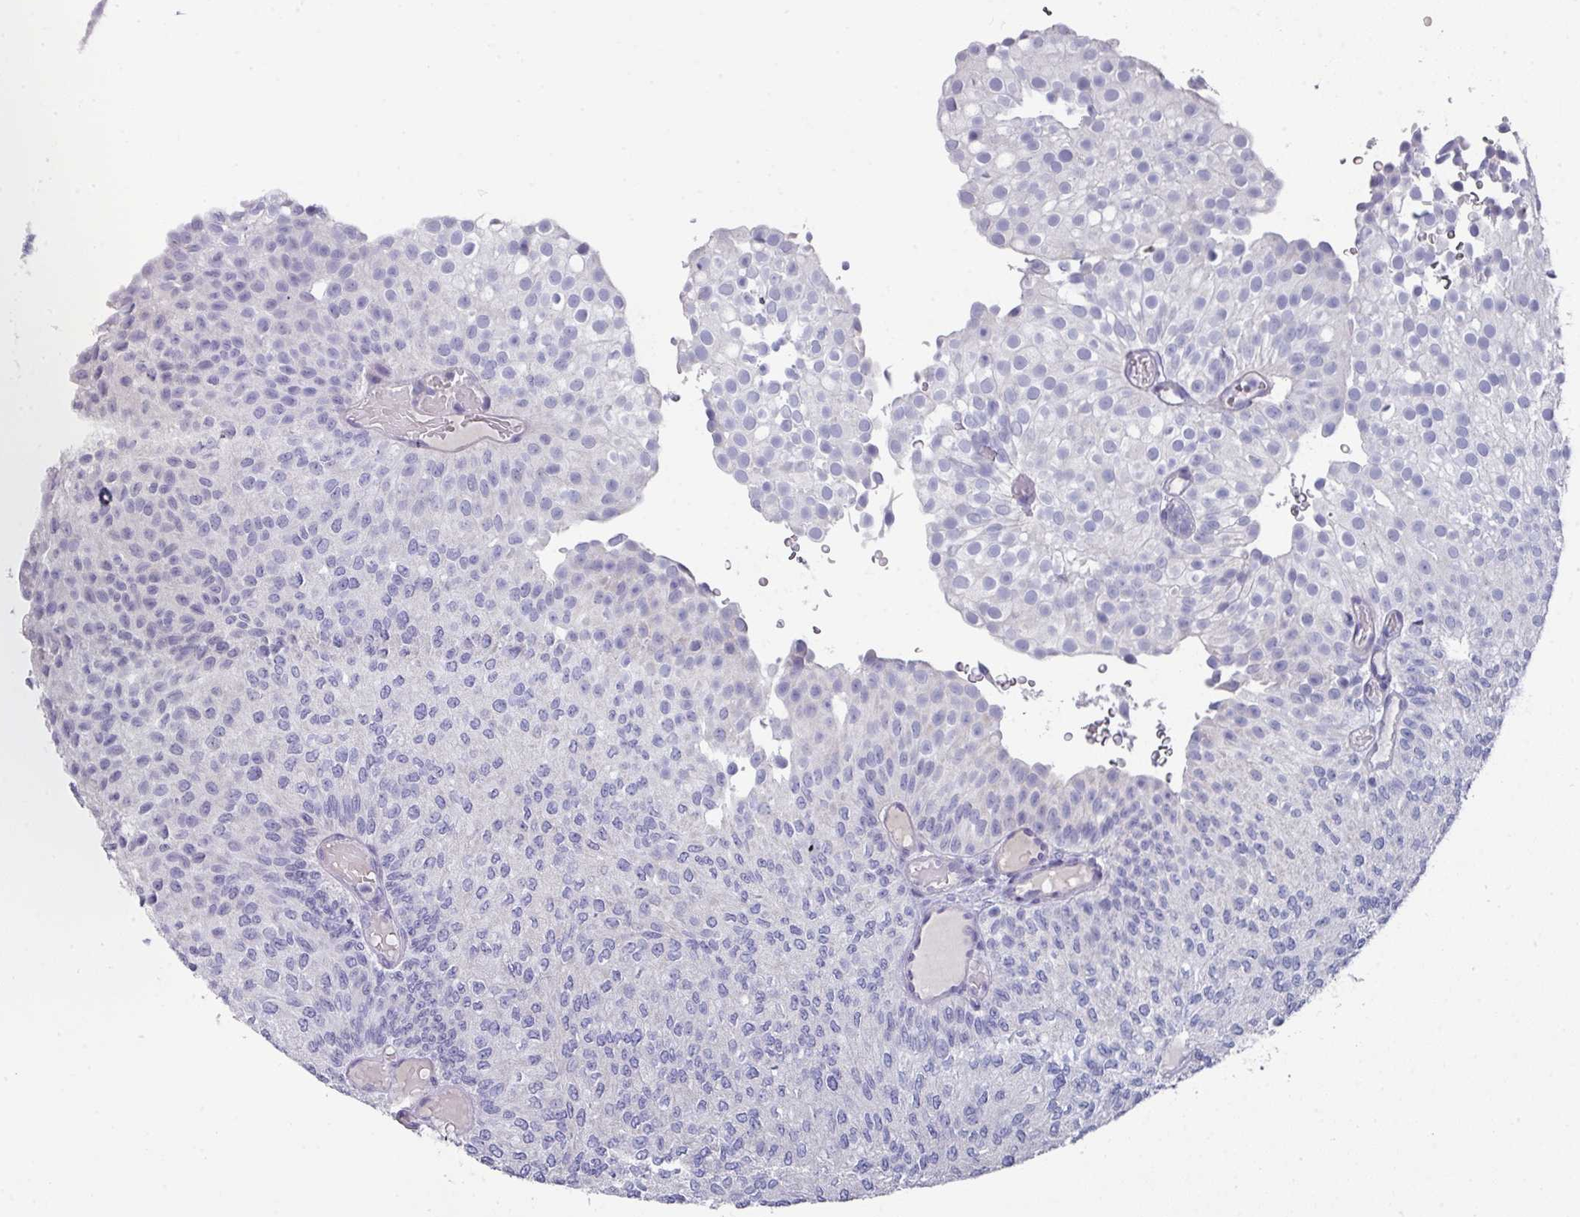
{"staining": {"intensity": "negative", "quantity": "none", "location": "none"}, "tissue": "urothelial cancer", "cell_type": "Tumor cells", "image_type": "cancer", "snomed": [{"axis": "morphology", "description": "Urothelial carcinoma, Low grade"}, {"axis": "topography", "description": "Urinary bladder"}], "caption": "Human urothelial carcinoma (low-grade) stained for a protein using IHC reveals no expression in tumor cells.", "gene": "DEFB115", "patient": {"sex": "male", "age": 78}}